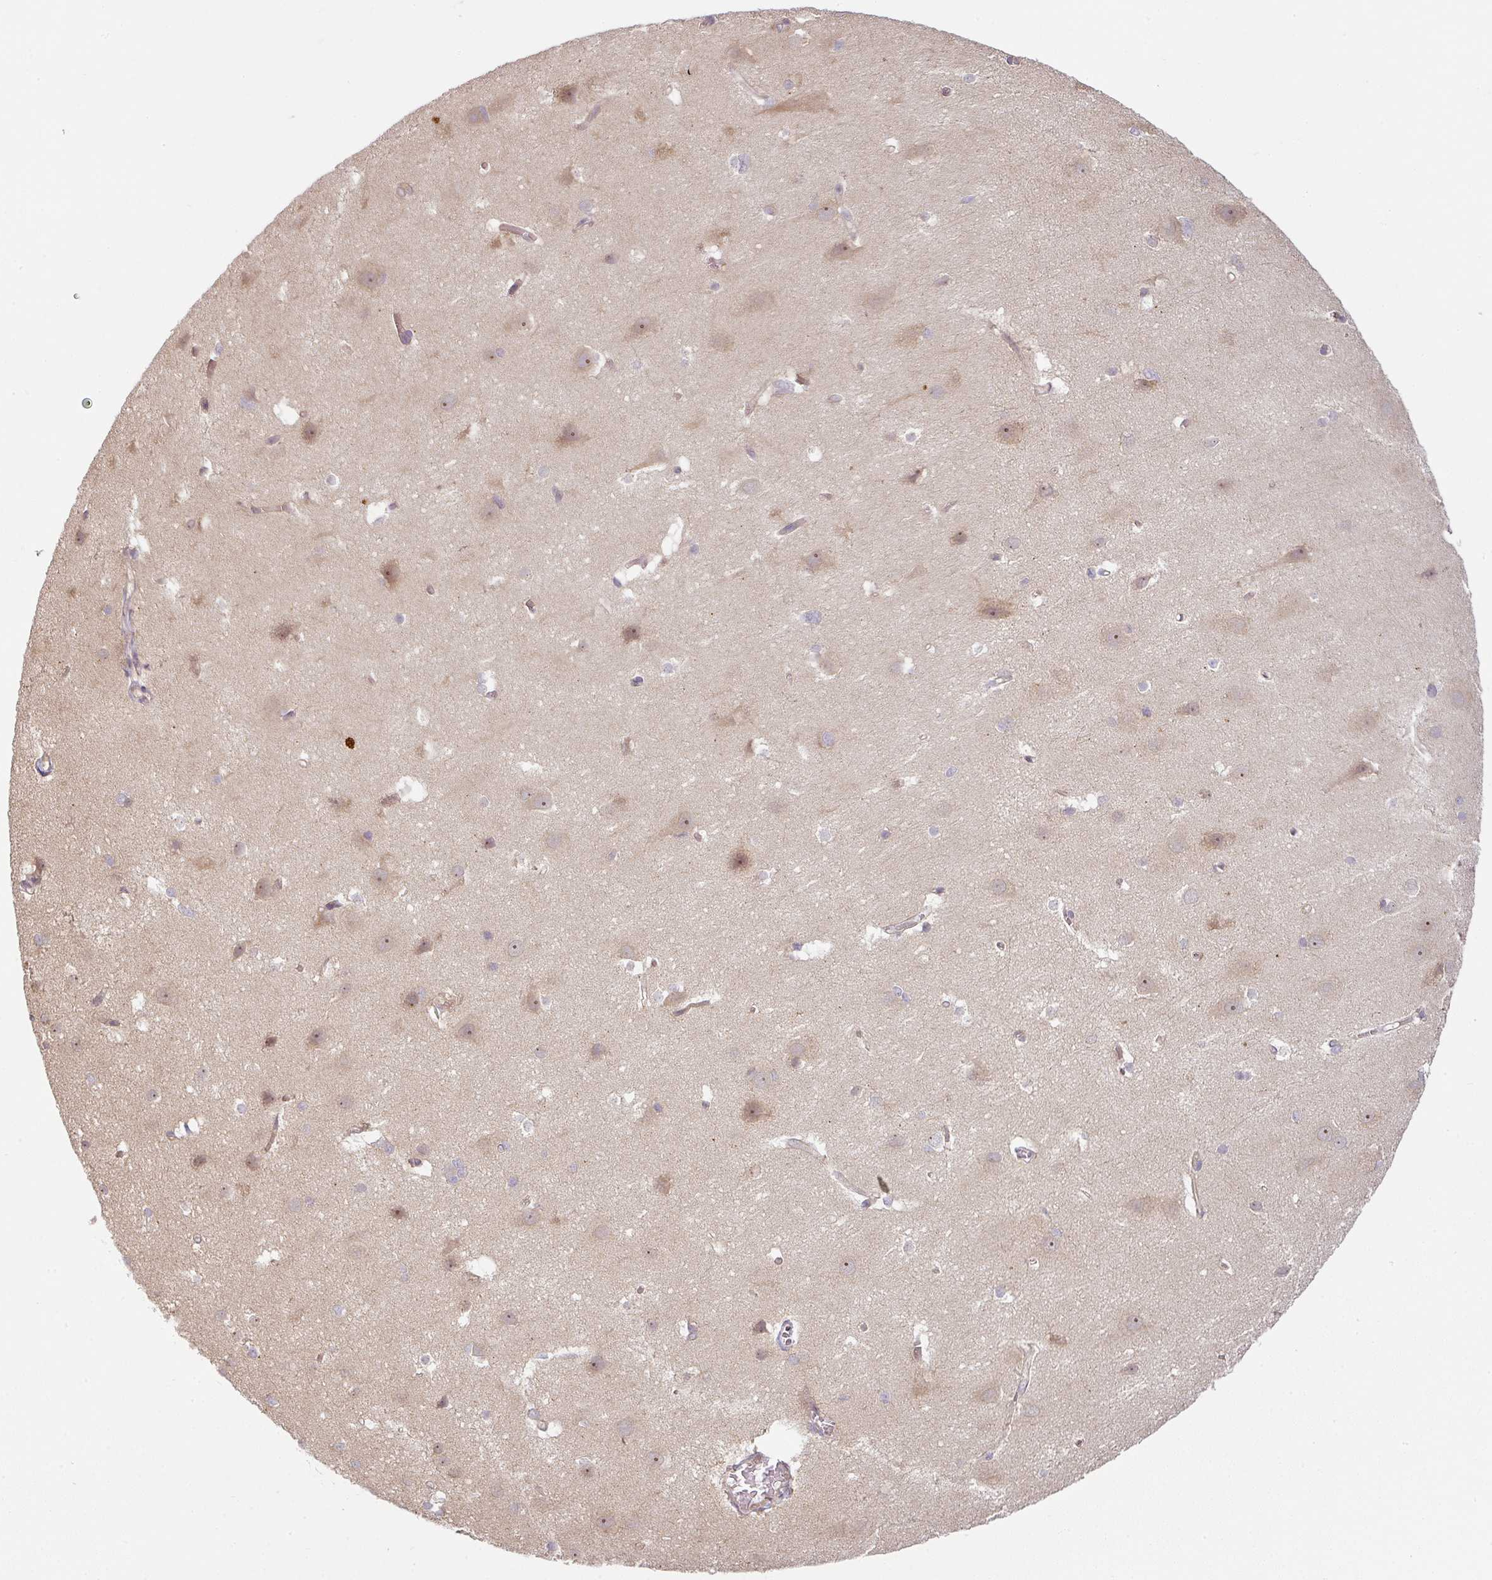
{"staining": {"intensity": "moderate", "quantity": ">75%", "location": "cytoplasmic/membranous"}, "tissue": "cerebral cortex", "cell_type": "Endothelial cells", "image_type": "normal", "snomed": [{"axis": "morphology", "description": "Normal tissue, NOS"}, {"axis": "topography", "description": "Cerebral cortex"}], "caption": "Immunohistochemical staining of unremarkable cerebral cortex reveals medium levels of moderate cytoplasmic/membranous staining in approximately >75% of endothelial cells.", "gene": "RNF31", "patient": {"sex": "male", "age": 37}}